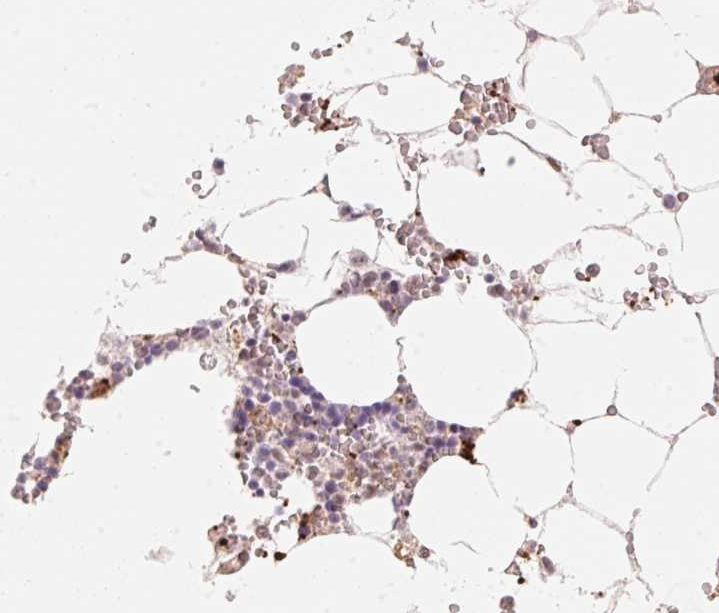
{"staining": {"intensity": "weak", "quantity": "<25%", "location": "nuclear"}, "tissue": "bone marrow", "cell_type": "Hematopoietic cells", "image_type": "normal", "snomed": [{"axis": "morphology", "description": "Normal tissue, NOS"}, {"axis": "topography", "description": "Bone marrow"}], "caption": "Hematopoietic cells show no significant protein staining in normal bone marrow. The staining is performed using DAB brown chromogen with nuclei counter-stained in using hematoxylin.", "gene": "ARHGAP22", "patient": {"sex": "male", "age": 64}}